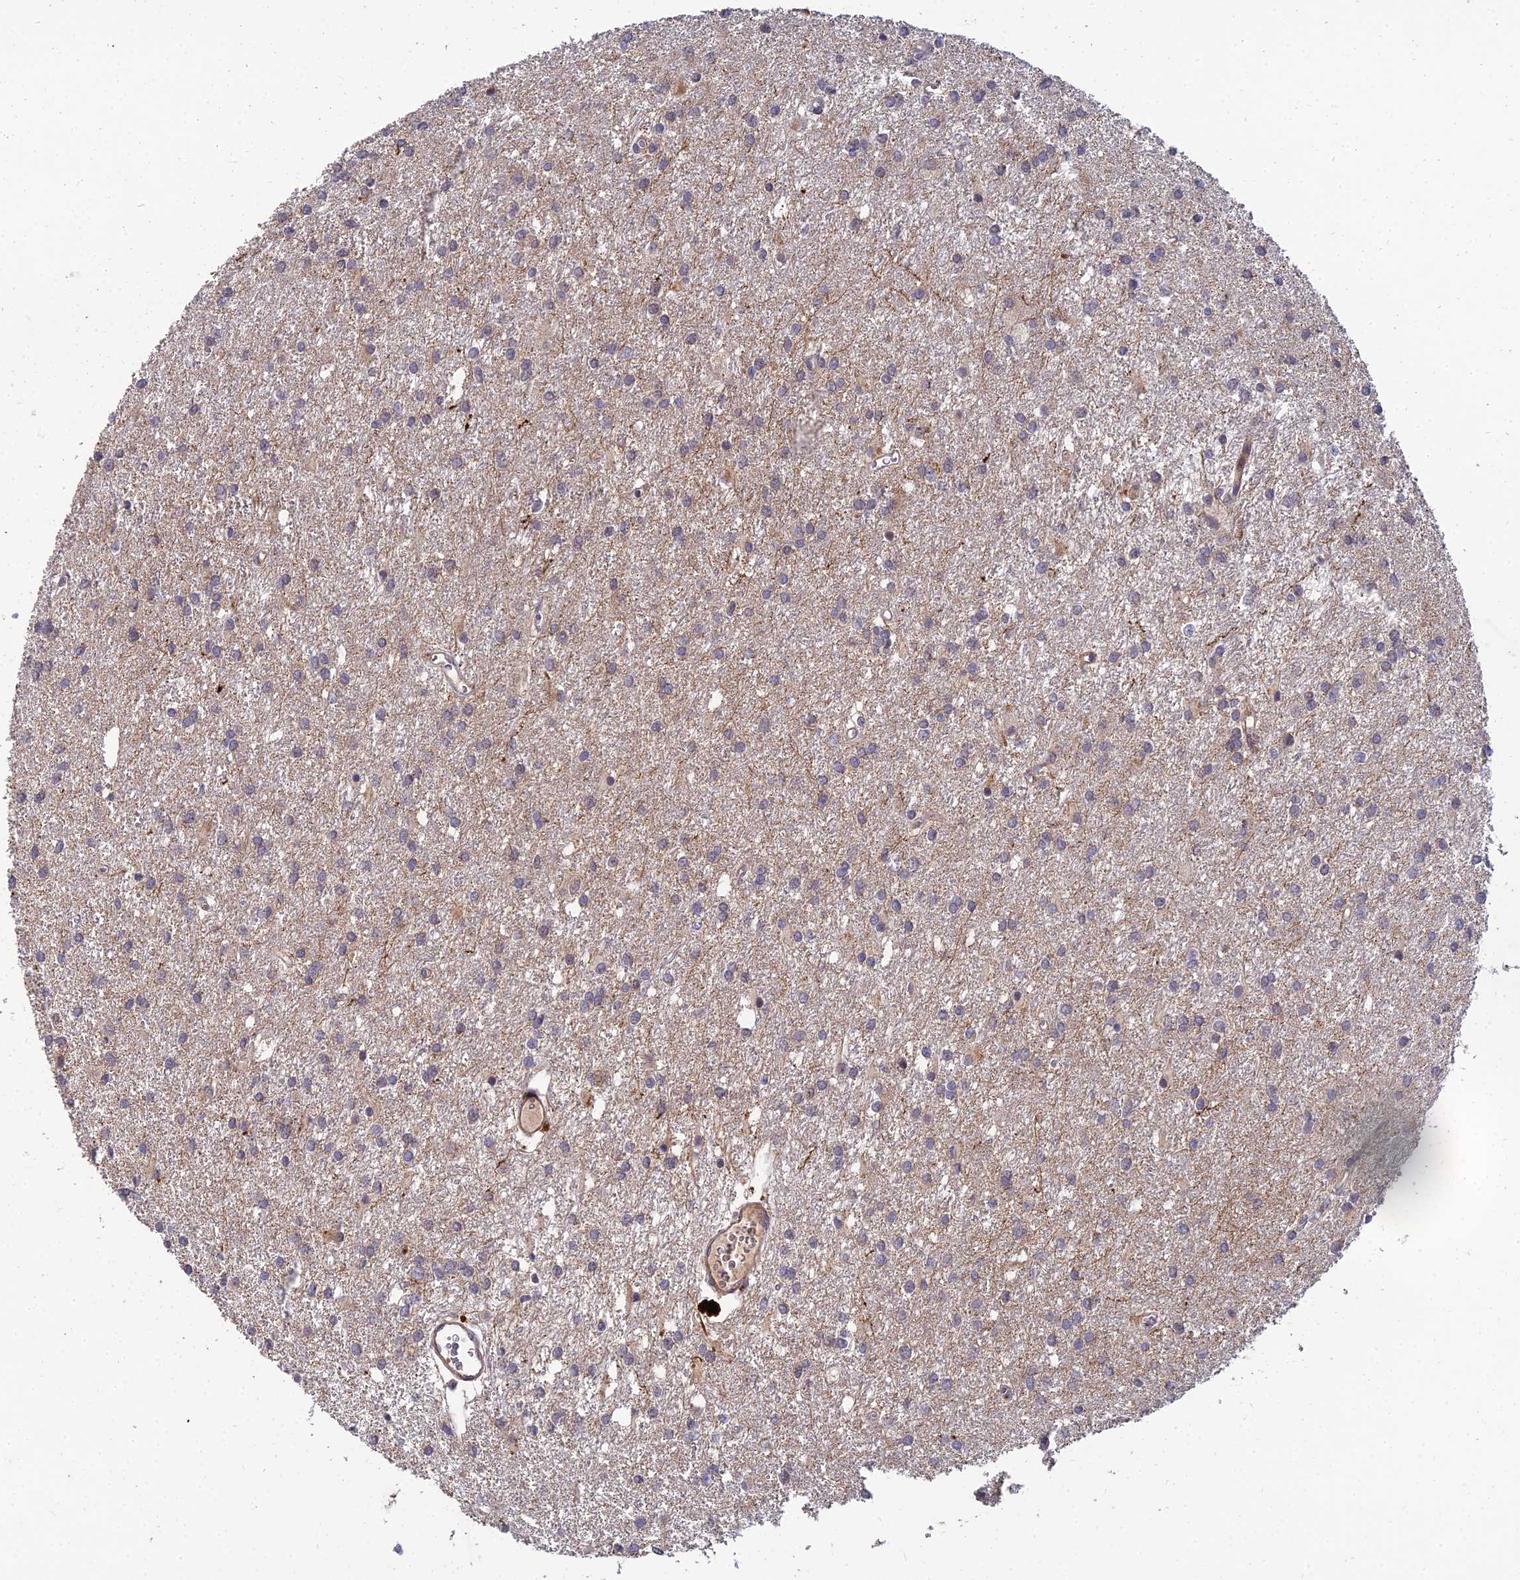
{"staining": {"intensity": "negative", "quantity": "none", "location": "none"}, "tissue": "glioma", "cell_type": "Tumor cells", "image_type": "cancer", "snomed": [{"axis": "morphology", "description": "Glioma, malignant, High grade"}, {"axis": "topography", "description": "Brain"}], "caption": "High power microscopy histopathology image of an IHC micrograph of glioma, revealing no significant positivity in tumor cells.", "gene": "NPY", "patient": {"sex": "female", "age": 50}}